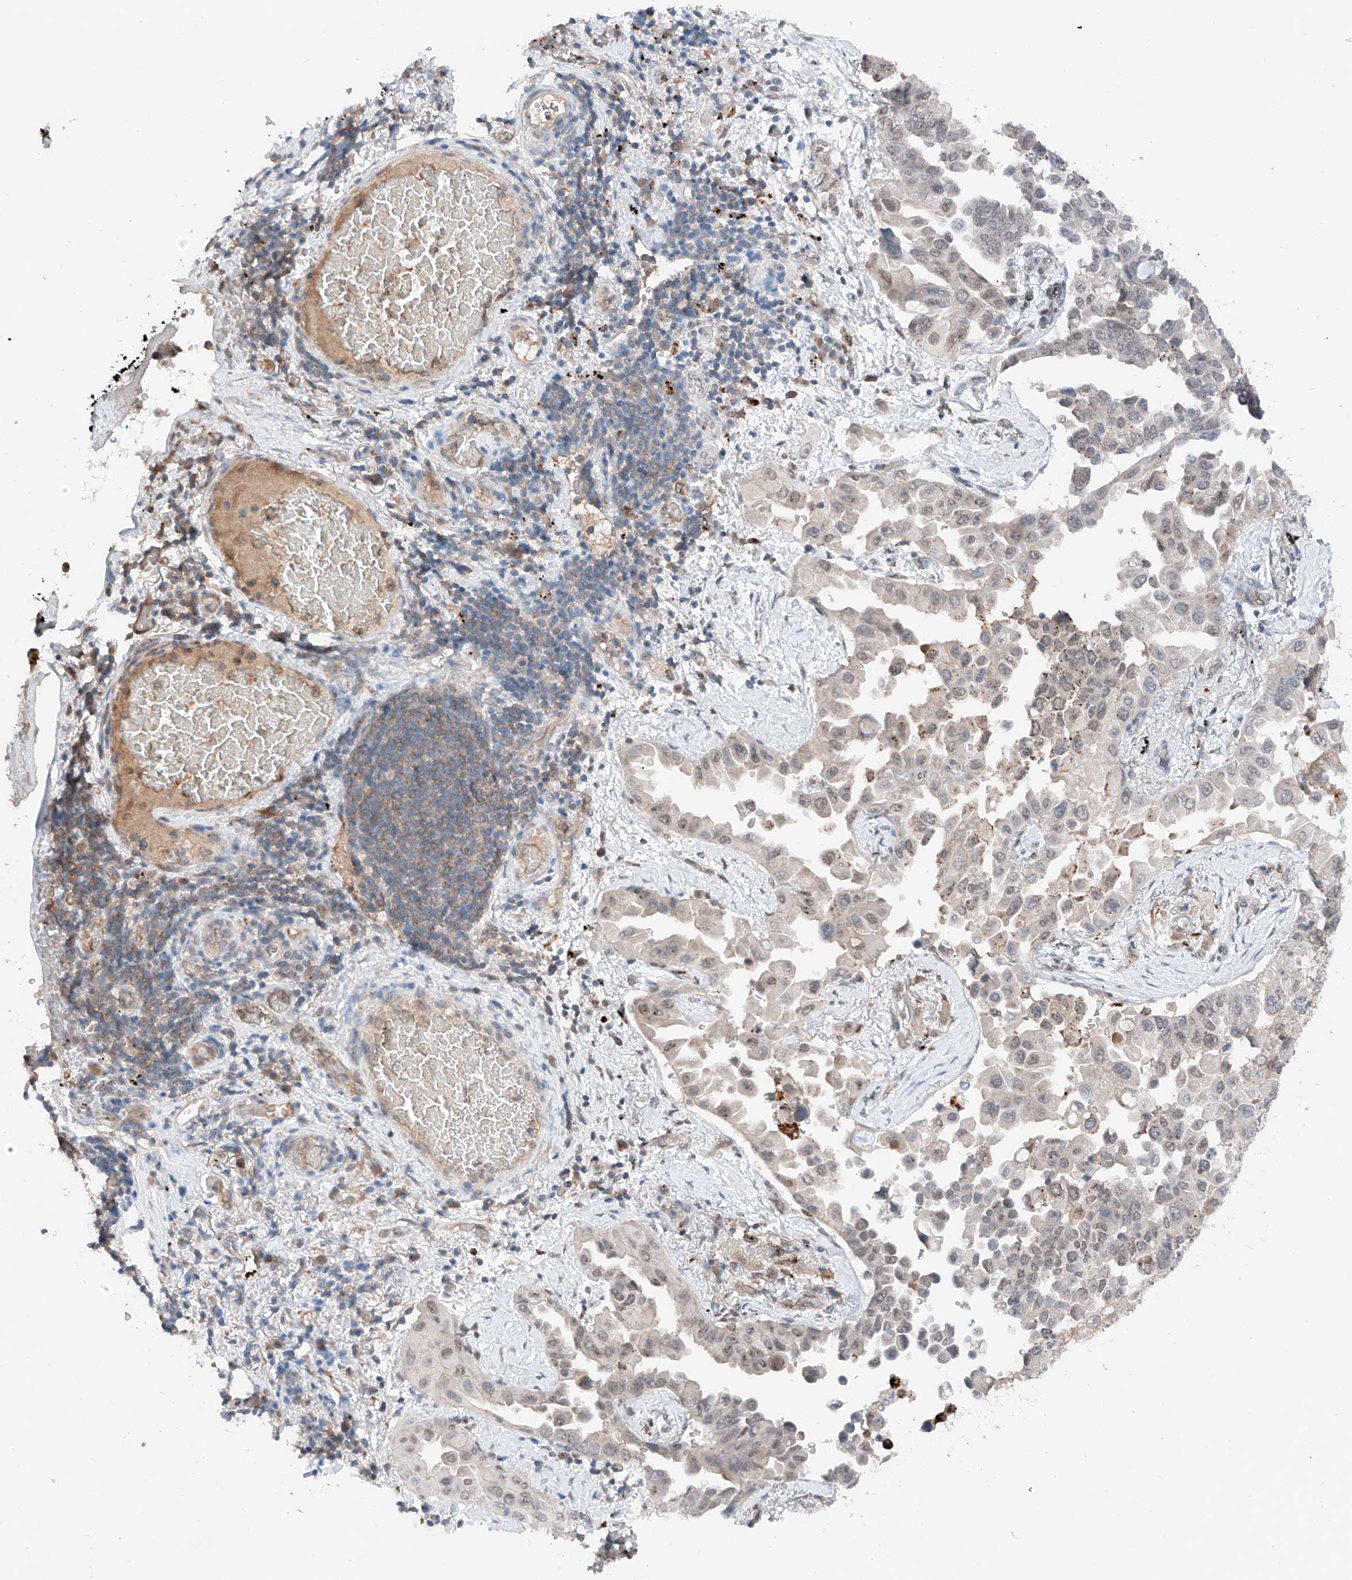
{"staining": {"intensity": "weak", "quantity": "<25%", "location": "nuclear"}, "tissue": "lung cancer", "cell_type": "Tumor cells", "image_type": "cancer", "snomed": [{"axis": "morphology", "description": "Adenocarcinoma, NOS"}, {"axis": "topography", "description": "Lung"}], "caption": "There is no significant expression in tumor cells of adenocarcinoma (lung). (DAB IHC visualized using brightfield microscopy, high magnification).", "gene": "TBX4", "patient": {"sex": "female", "age": 67}}